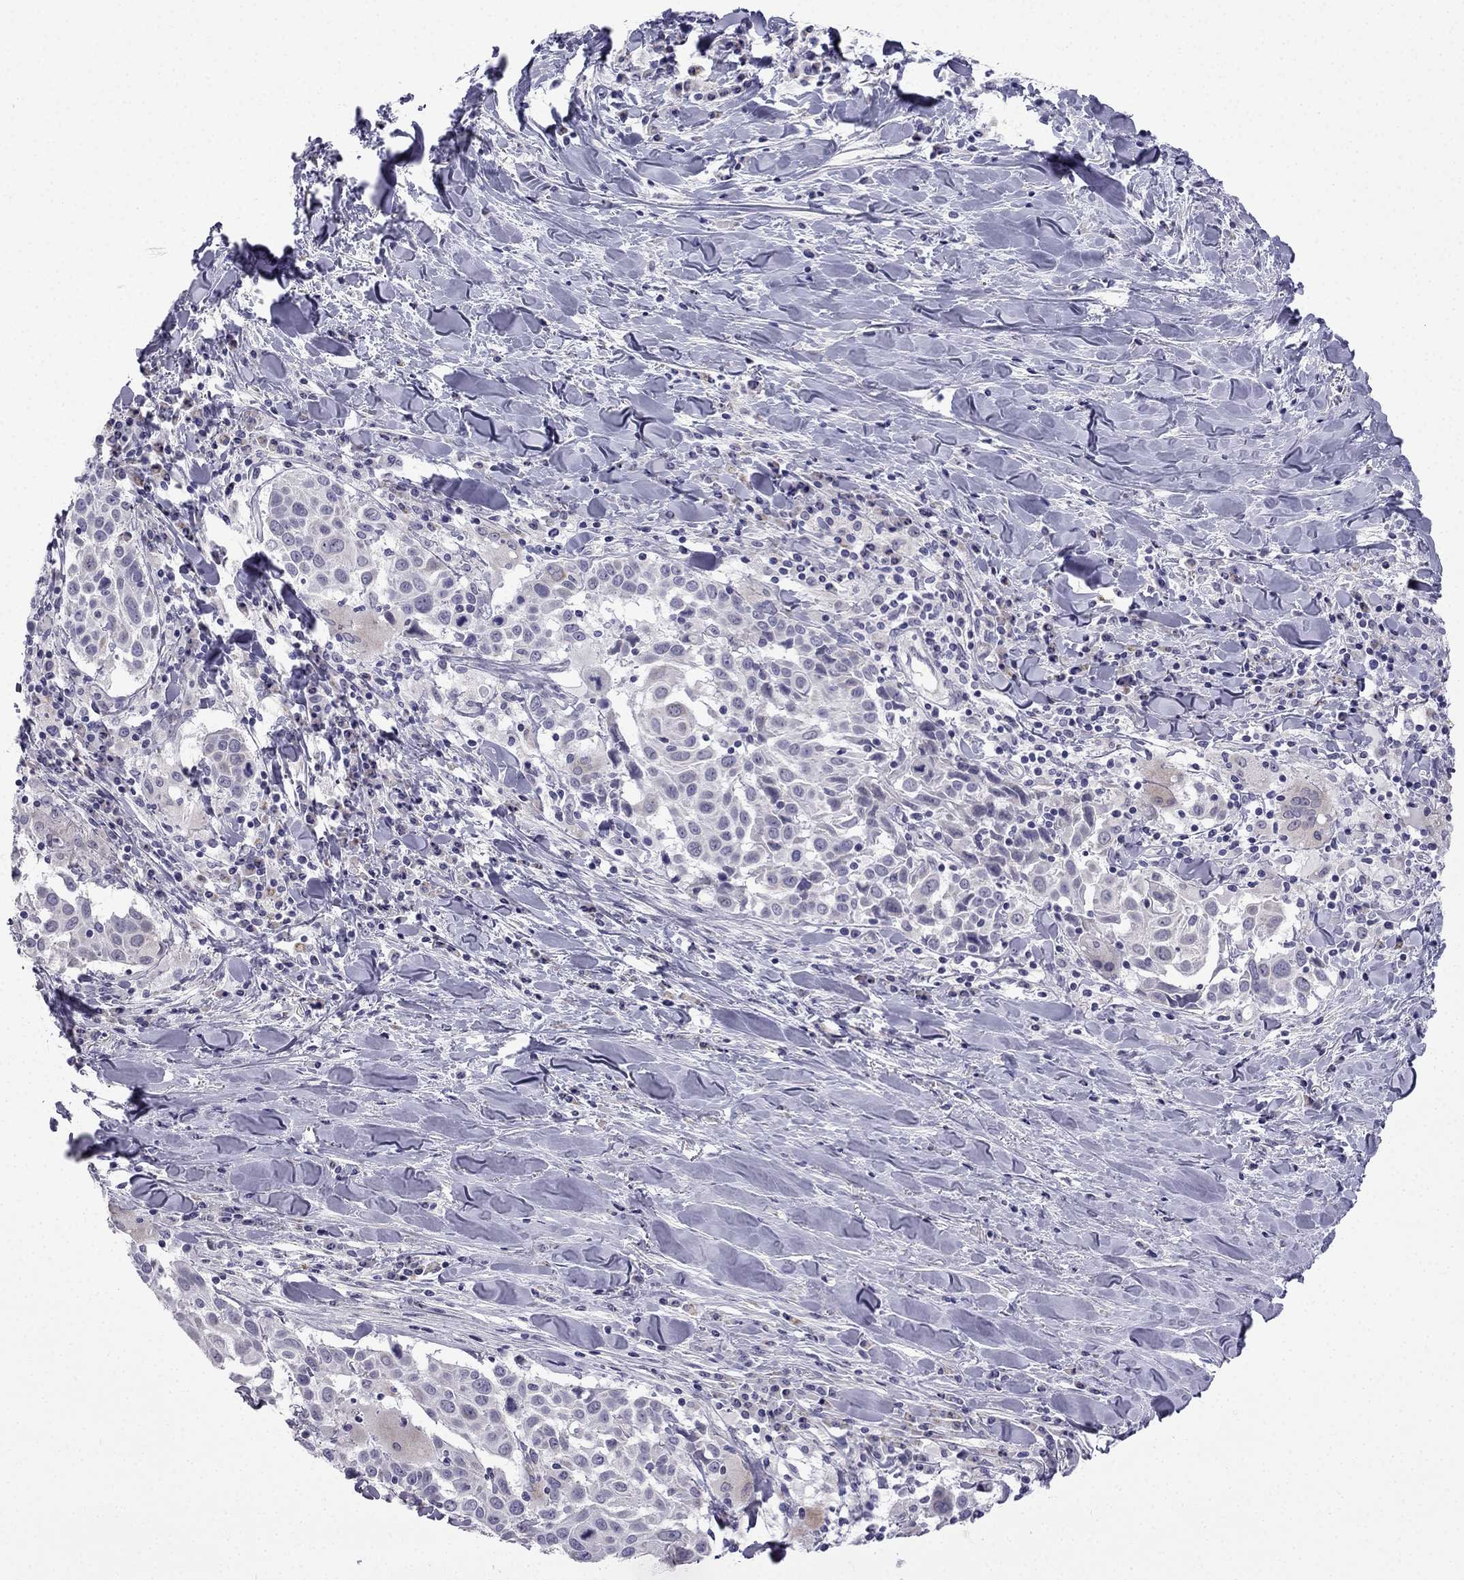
{"staining": {"intensity": "negative", "quantity": "none", "location": "none"}, "tissue": "lung cancer", "cell_type": "Tumor cells", "image_type": "cancer", "snomed": [{"axis": "morphology", "description": "Squamous cell carcinoma, NOS"}, {"axis": "topography", "description": "Lung"}], "caption": "Immunohistochemical staining of human squamous cell carcinoma (lung) exhibits no significant staining in tumor cells.", "gene": "CFAP53", "patient": {"sex": "male", "age": 57}}